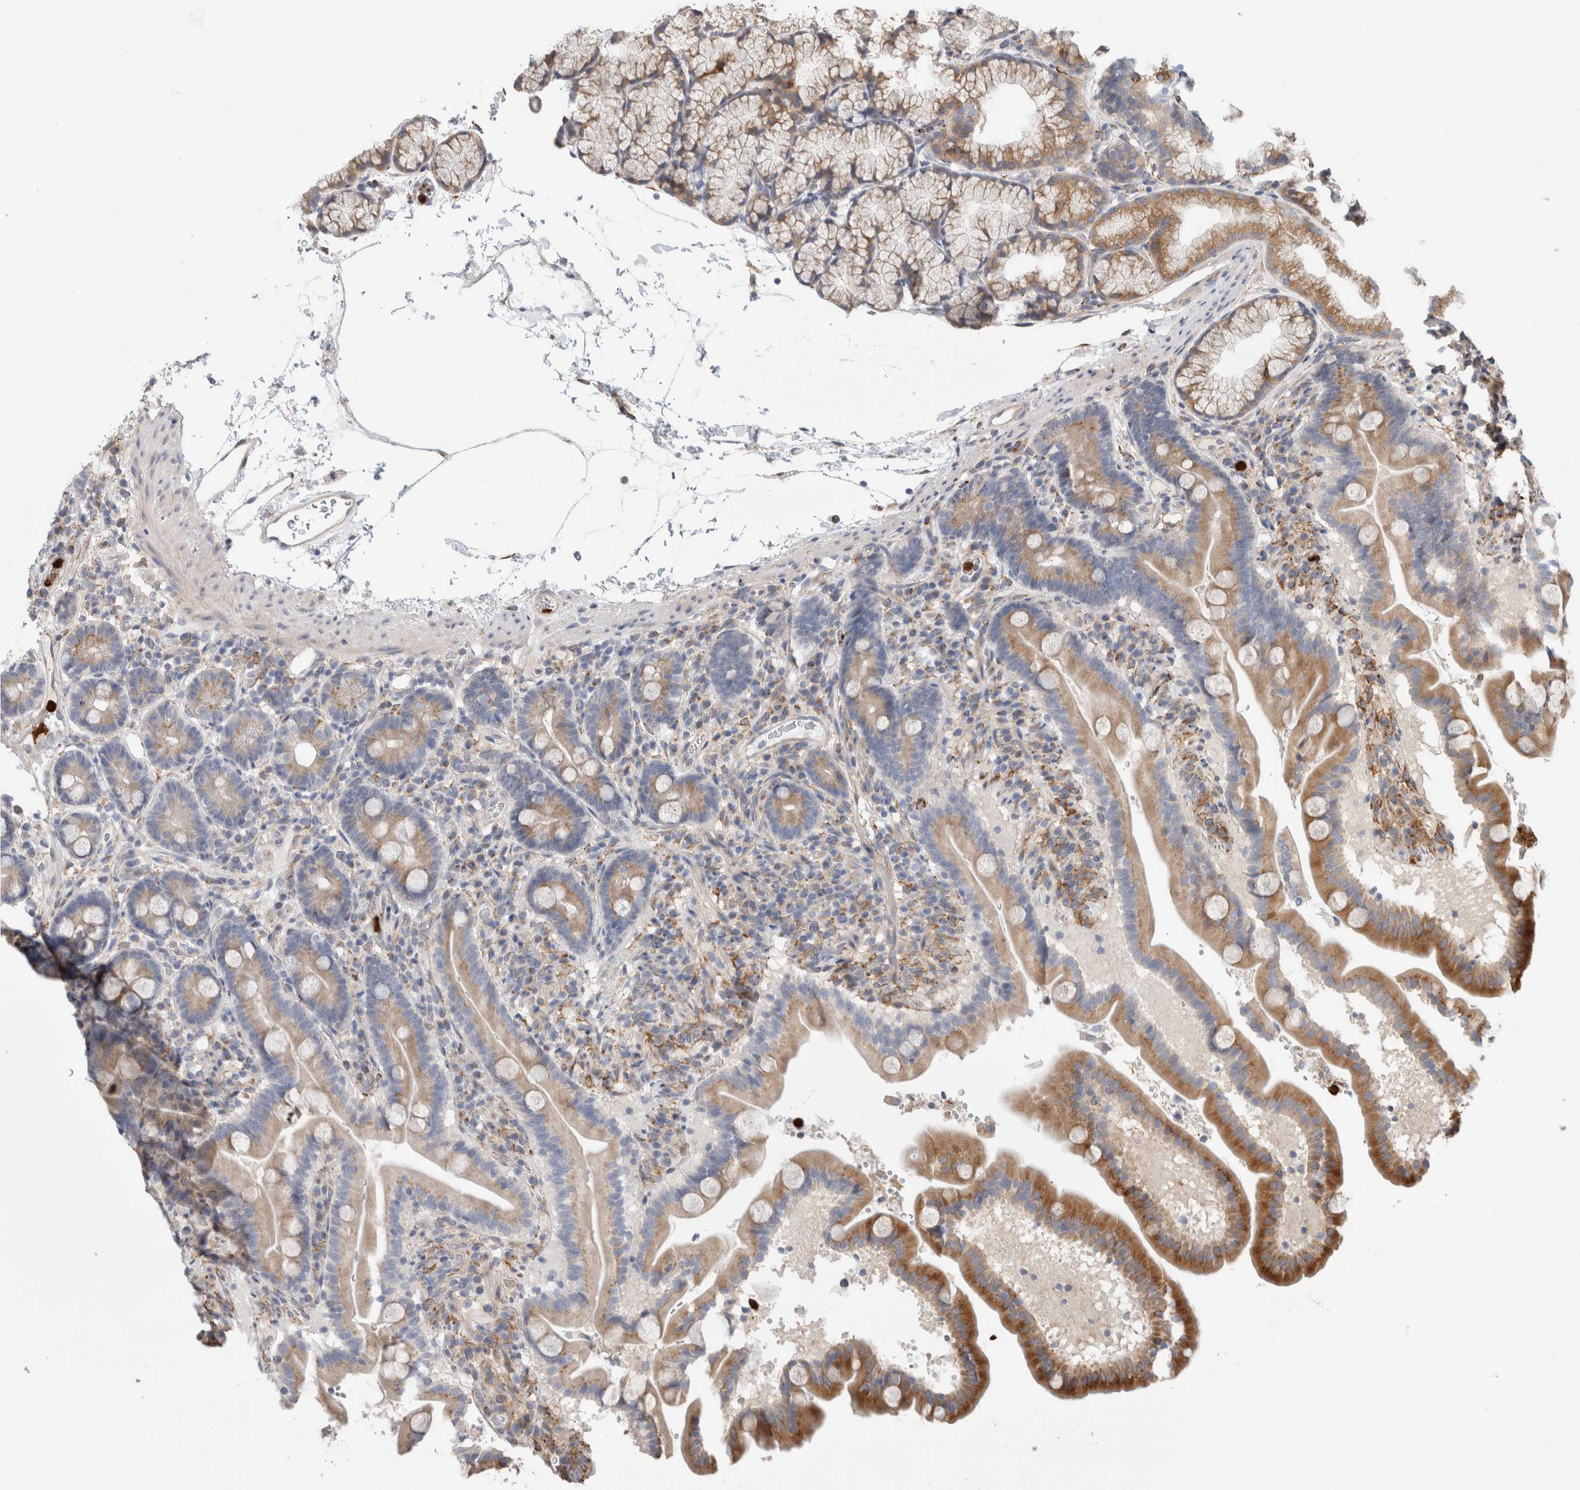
{"staining": {"intensity": "moderate", "quantity": "25%-75%", "location": "cytoplasmic/membranous"}, "tissue": "duodenum", "cell_type": "Glandular cells", "image_type": "normal", "snomed": [{"axis": "morphology", "description": "Normal tissue, NOS"}, {"axis": "topography", "description": "Duodenum"}], "caption": "The histopathology image displays a brown stain indicating the presence of a protein in the cytoplasmic/membranous of glandular cells in duodenum.", "gene": "P4HA1", "patient": {"sex": "male", "age": 54}}